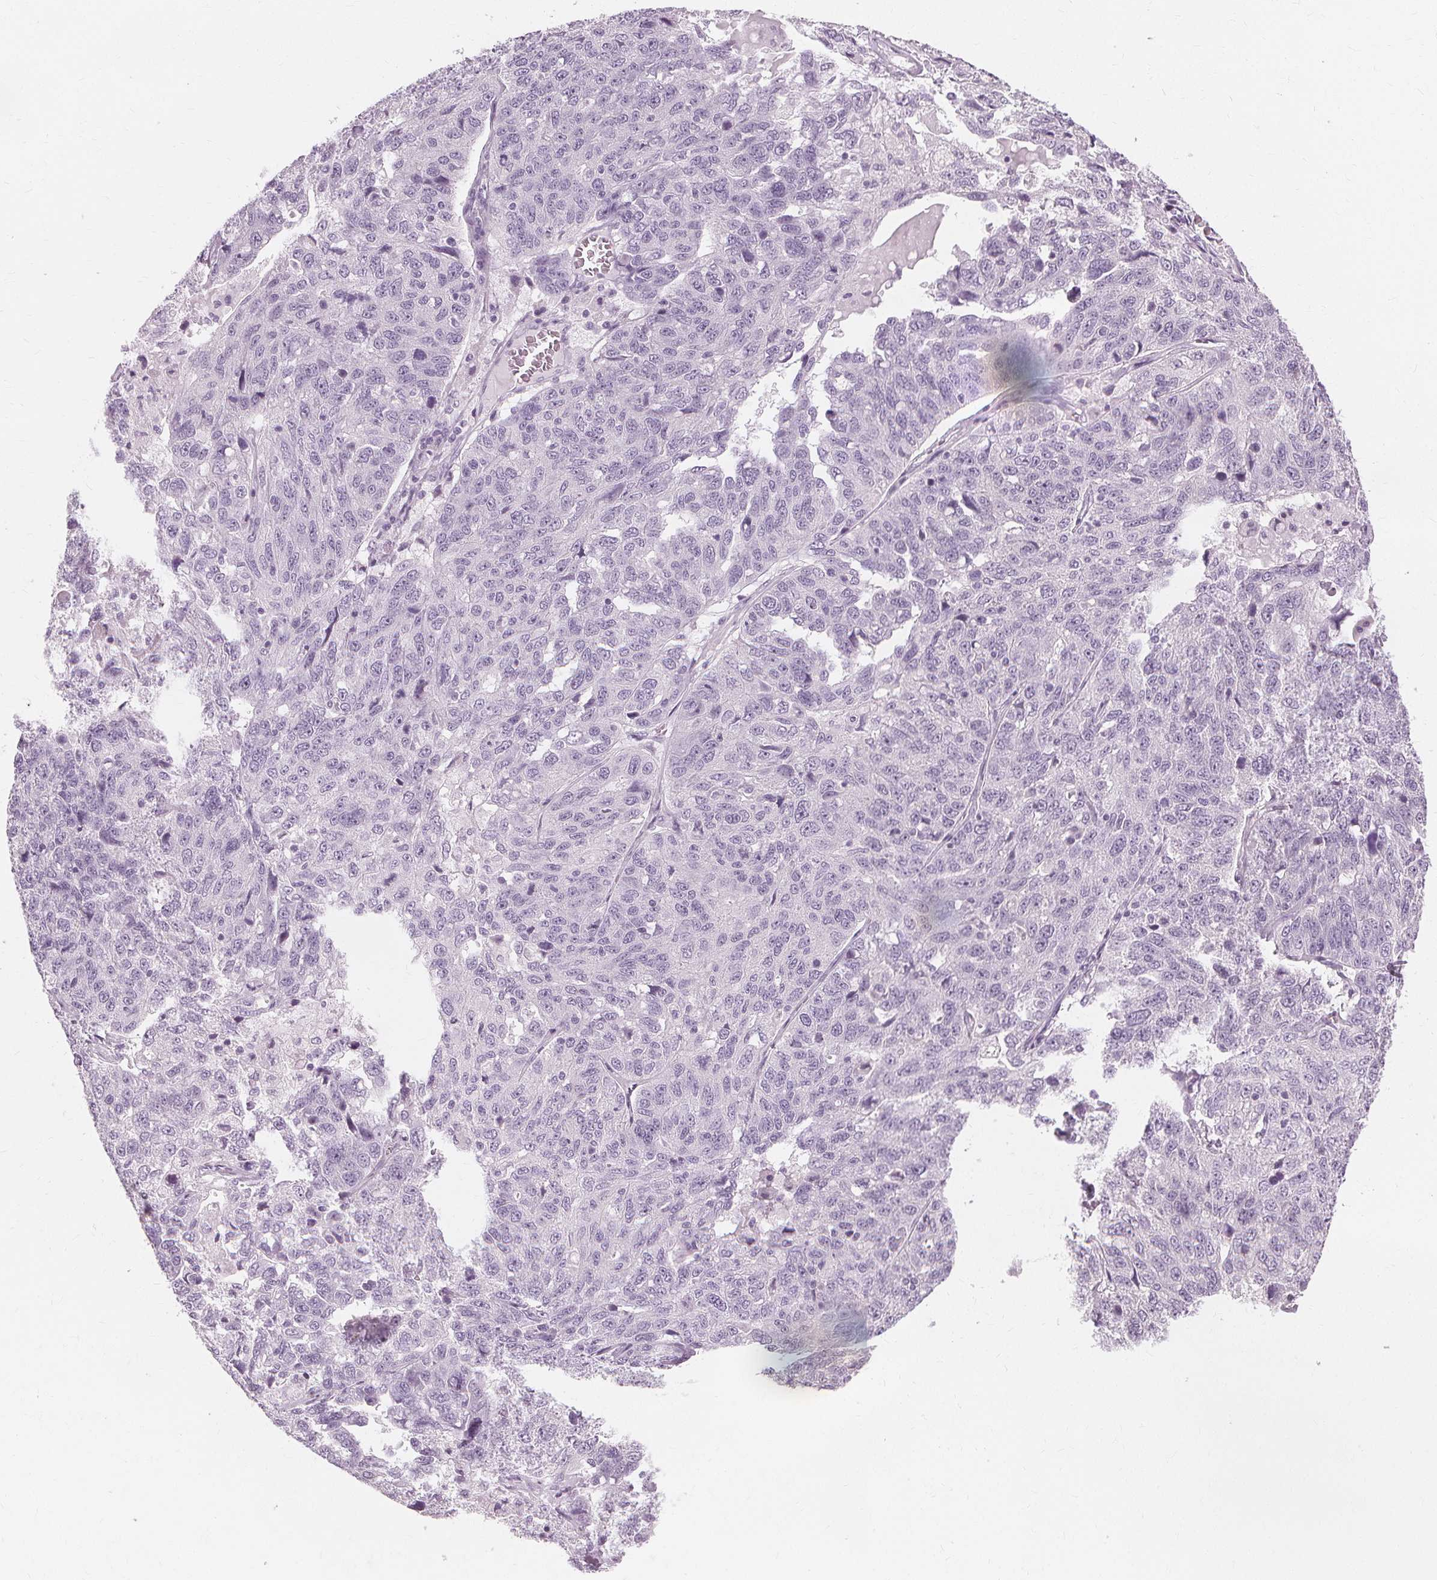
{"staining": {"intensity": "negative", "quantity": "none", "location": "none"}, "tissue": "ovarian cancer", "cell_type": "Tumor cells", "image_type": "cancer", "snomed": [{"axis": "morphology", "description": "Cystadenocarcinoma, serous, NOS"}, {"axis": "topography", "description": "Ovary"}], "caption": "This is an immunohistochemistry photomicrograph of ovarian serous cystadenocarcinoma. There is no expression in tumor cells.", "gene": "MUC12", "patient": {"sex": "female", "age": 71}}